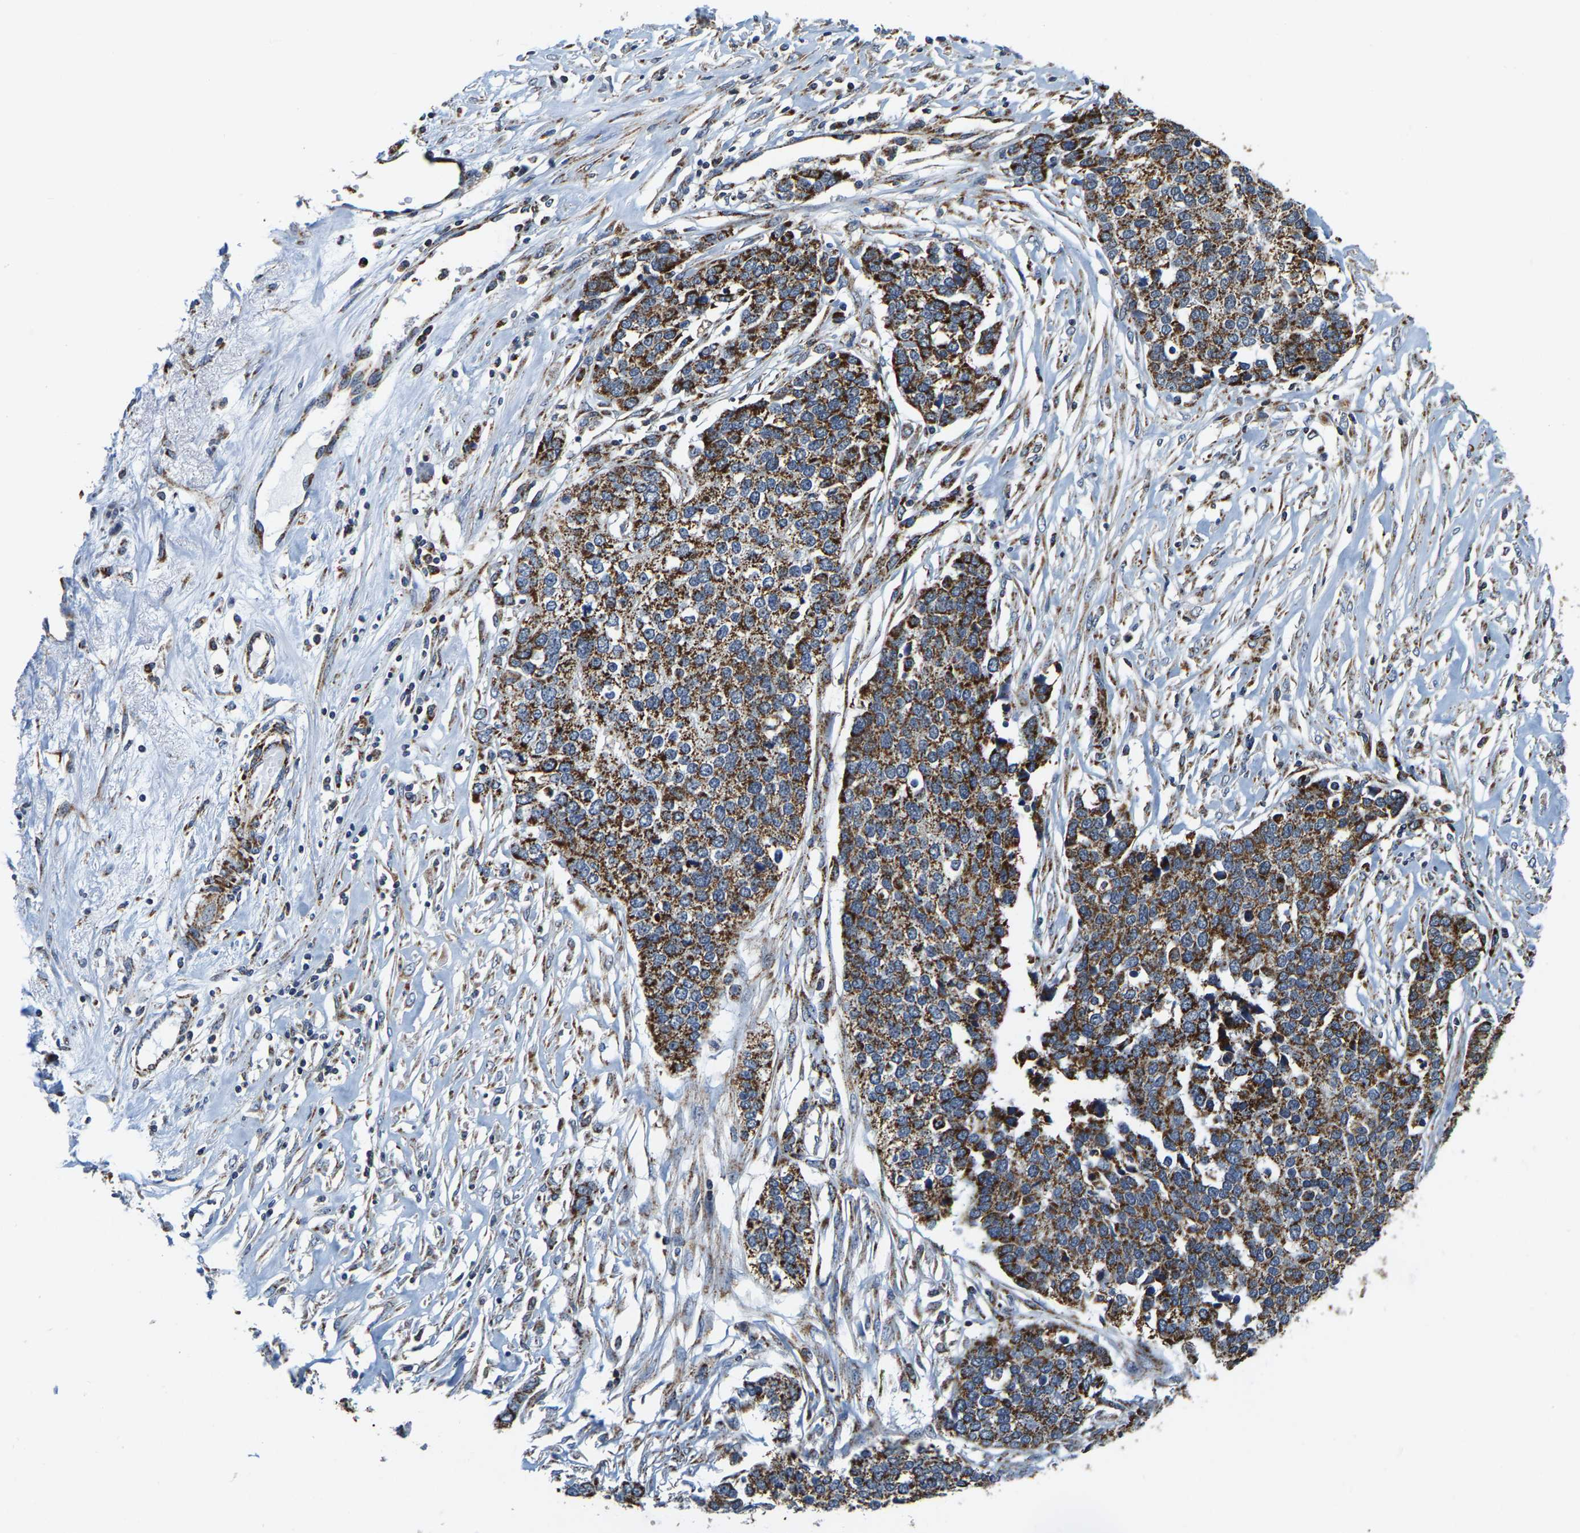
{"staining": {"intensity": "strong", "quantity": ">75%", "location": "cytoplasmic/membranous"}, "tissue": "ovarian cancer", "cell_type": "Tumor cells", "image_type": "cancer", "snomed": [{"axis": "morphology", "description": "Cystadenocarcinoma, serous, NOS"}, {"axis": "topography", "description": "Ovary"}], "caption": "A high-resolution image shows immunohistochemistry (IHC) staining of serous cystadenocarcinoma (ovarian), which shows strong cytoplasmic/membranous expression in about >75% of tumor cells.", "gene": "SHMT2", "patient": {"sex": "female", "age": 44}}